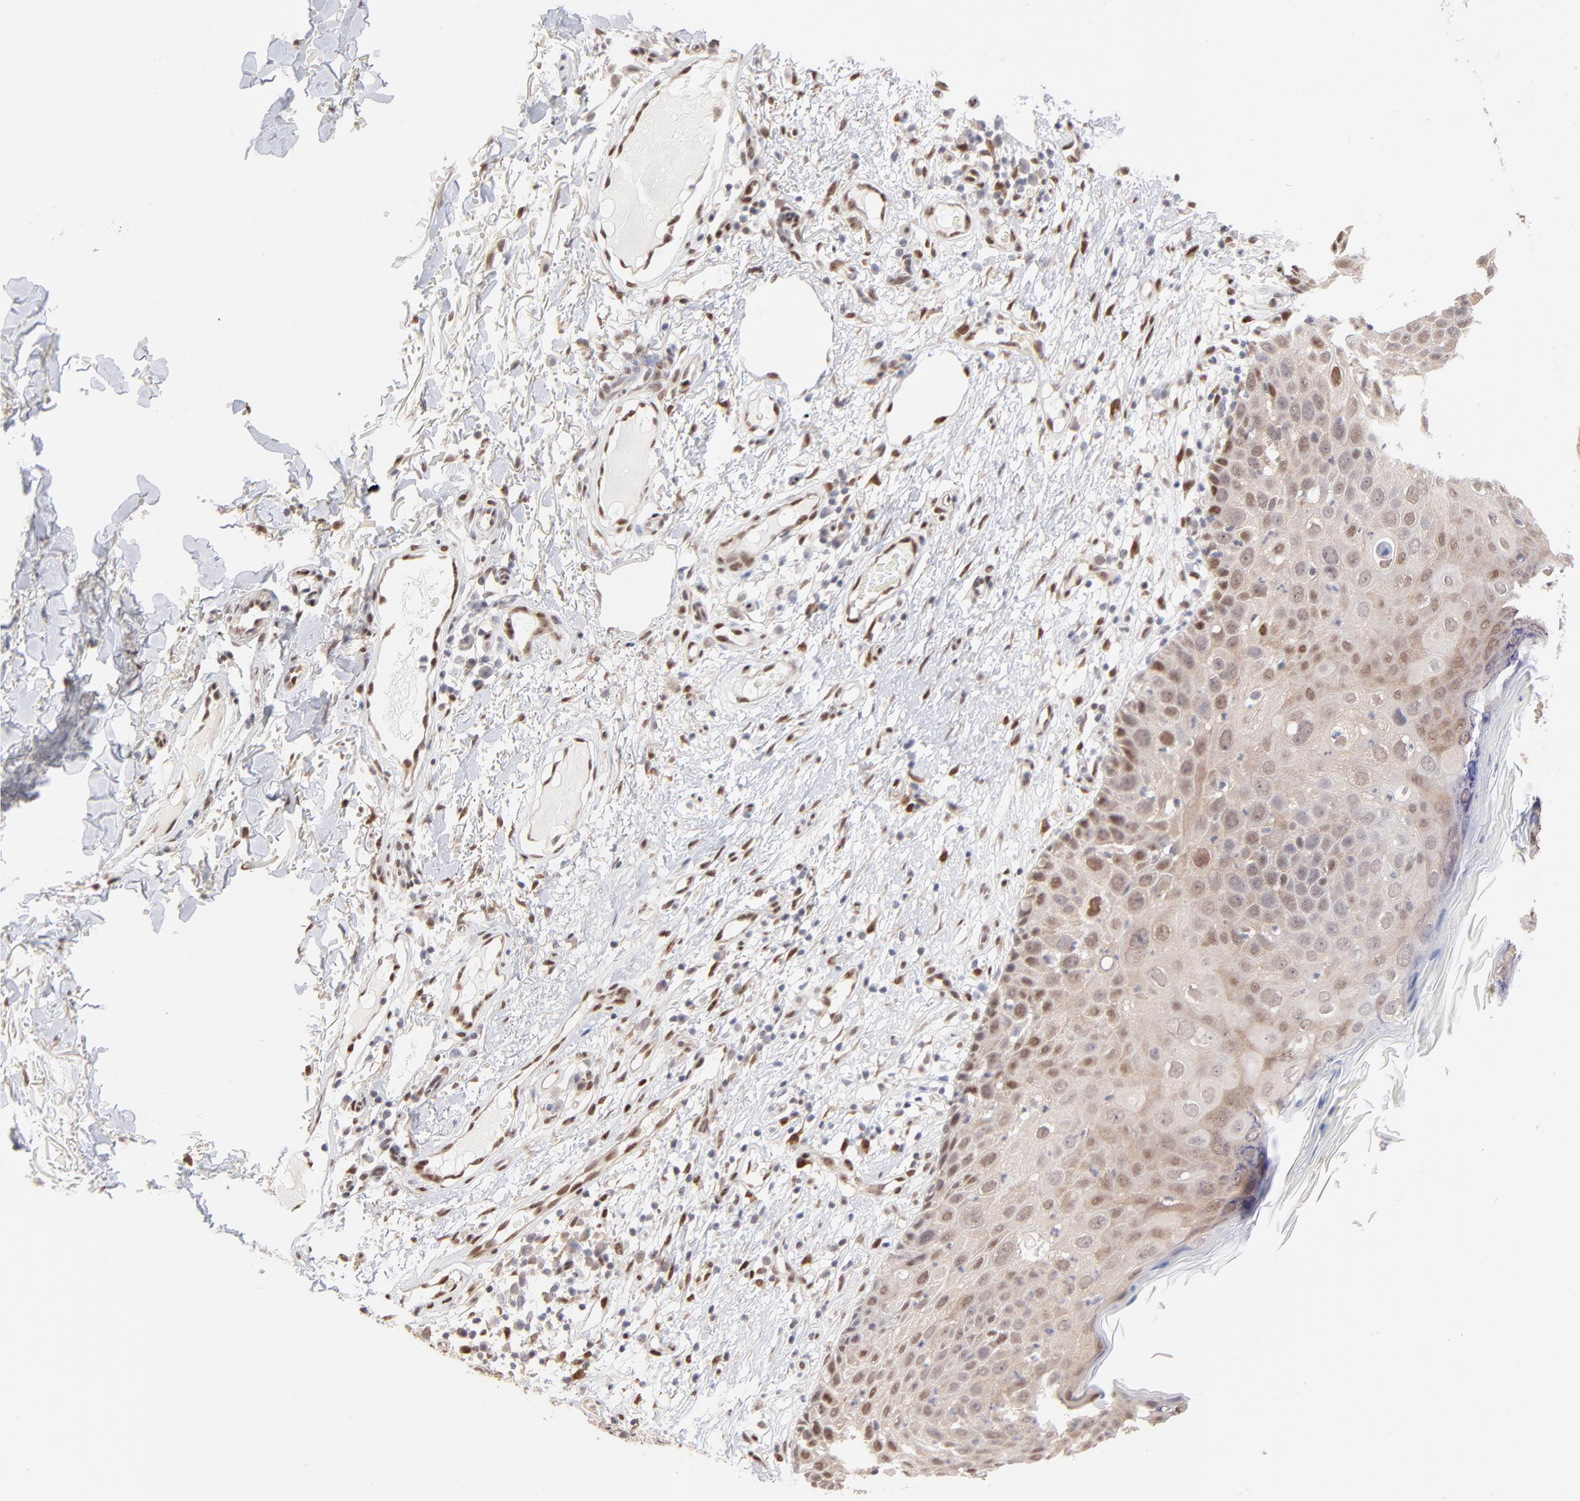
{"staining": {"intensity": "moderate", "quantity": ">75%", "location": "nuclear"}, "tissue": "skin cancer", "cell_type": "Tumor cells", "image_type": "cancer", "snomed": [{"axis": "morphology", "description": "Squamous cell carcinoma, NOS"}, {"axis": "topography", "description": "Skin"}], "caption": "Immunohistochemistry histopathology image of neoplastic tissue: human skin squamous cell carcinoma stained using IHC reveals medium levels of moderate protein expression localized specifically in the nuclear of tumor cells, appearing as a nuclear brown color.", "gene": "STAT3", "patient": {"sex": "male", "age": 87}}